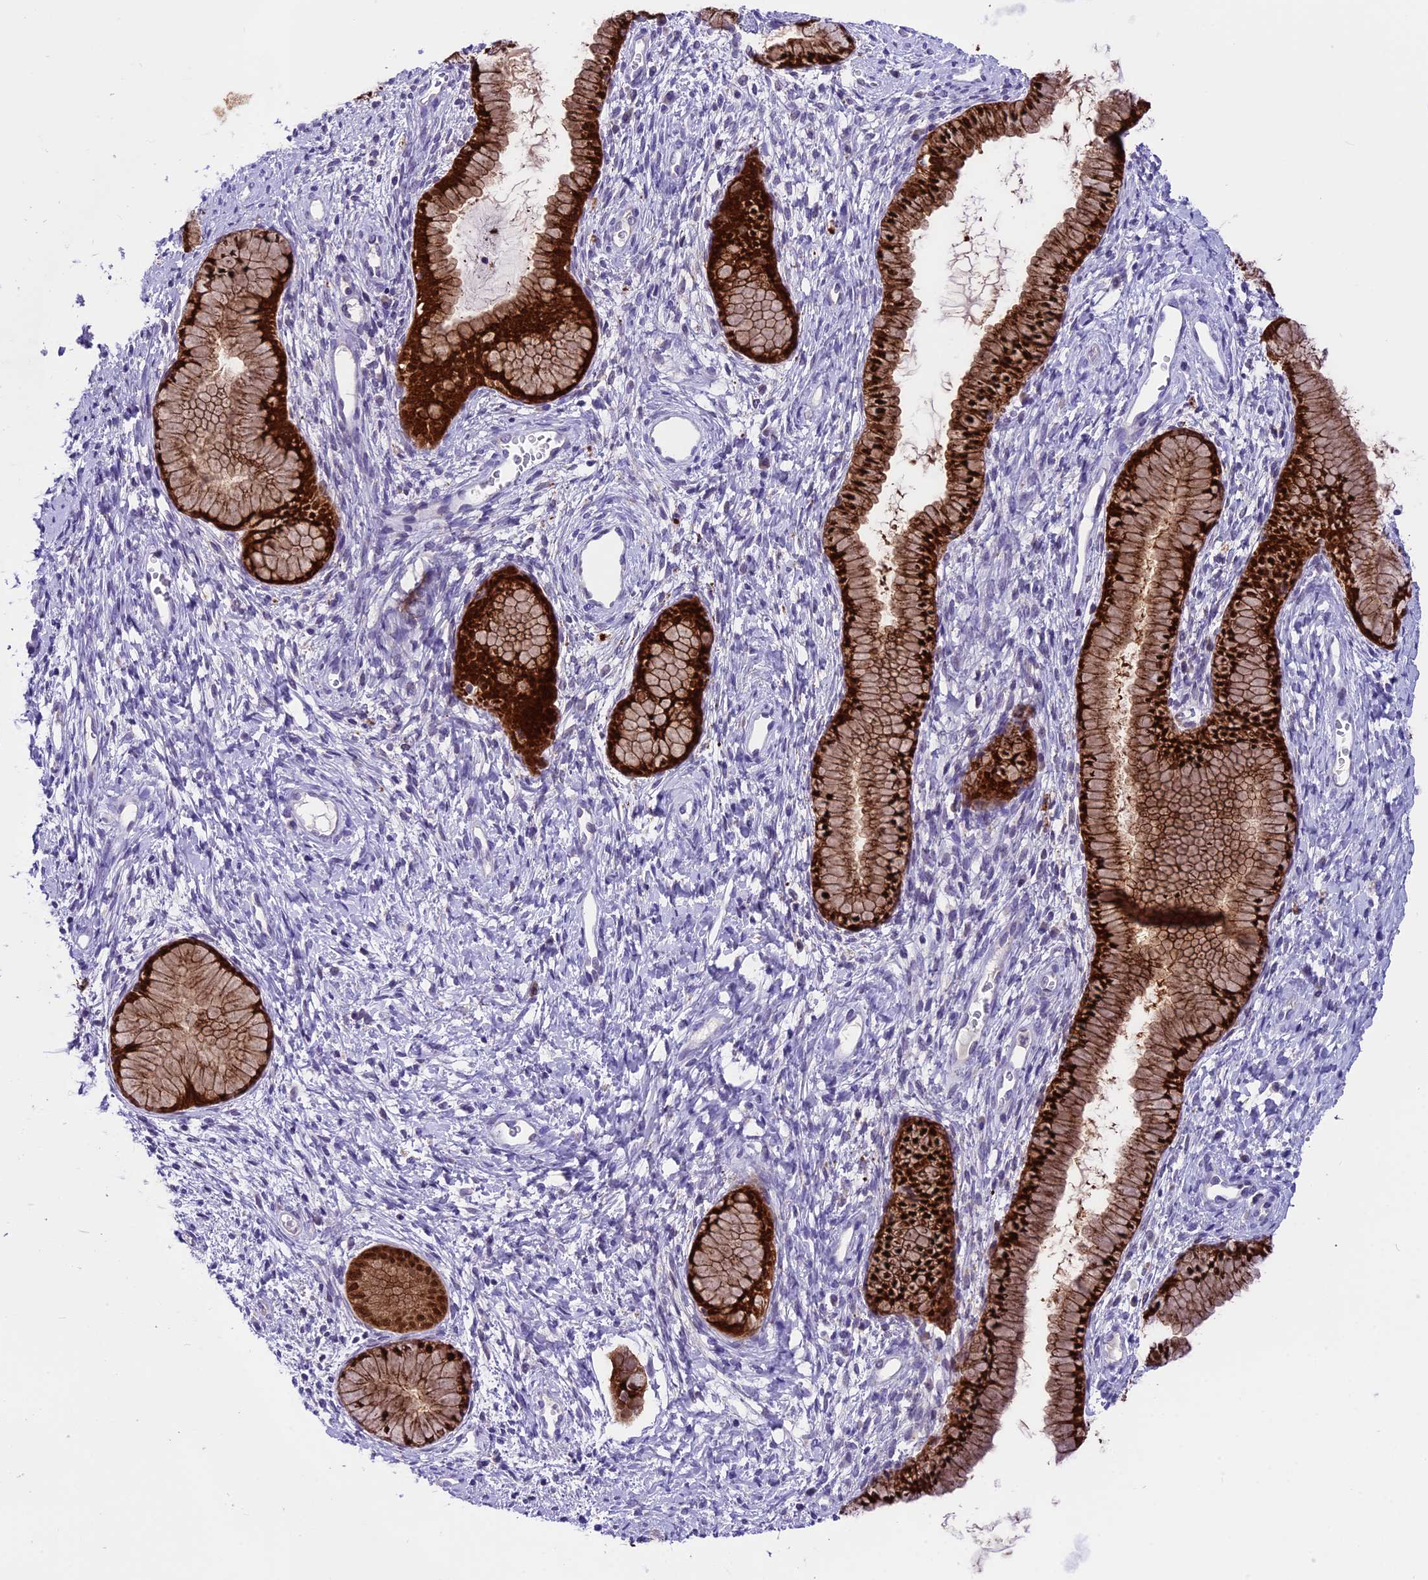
{"staining": {"intensity": "strong", "quantity": ">75%", "location": "cytoplasmic/membranous,nuclear"}, "tissue": "cervix", "cell_type": "Glandular cells", "image_type": "normal", "snomed": [{"axis": "morphology", "description": "Normal tissue, NOS"}, {"axis": "topography", "description": "Cervix"}], "caption": "Immunohistochemical staining of benign human cervix shows strong cytoplasmic/membranous,nuclear protein staining in approximately >75% of glandular cells. (IHC, brightfield microscopy, high magnification).", "gene": "PRR15", "patient": {"sex": "female", "age": 42}}